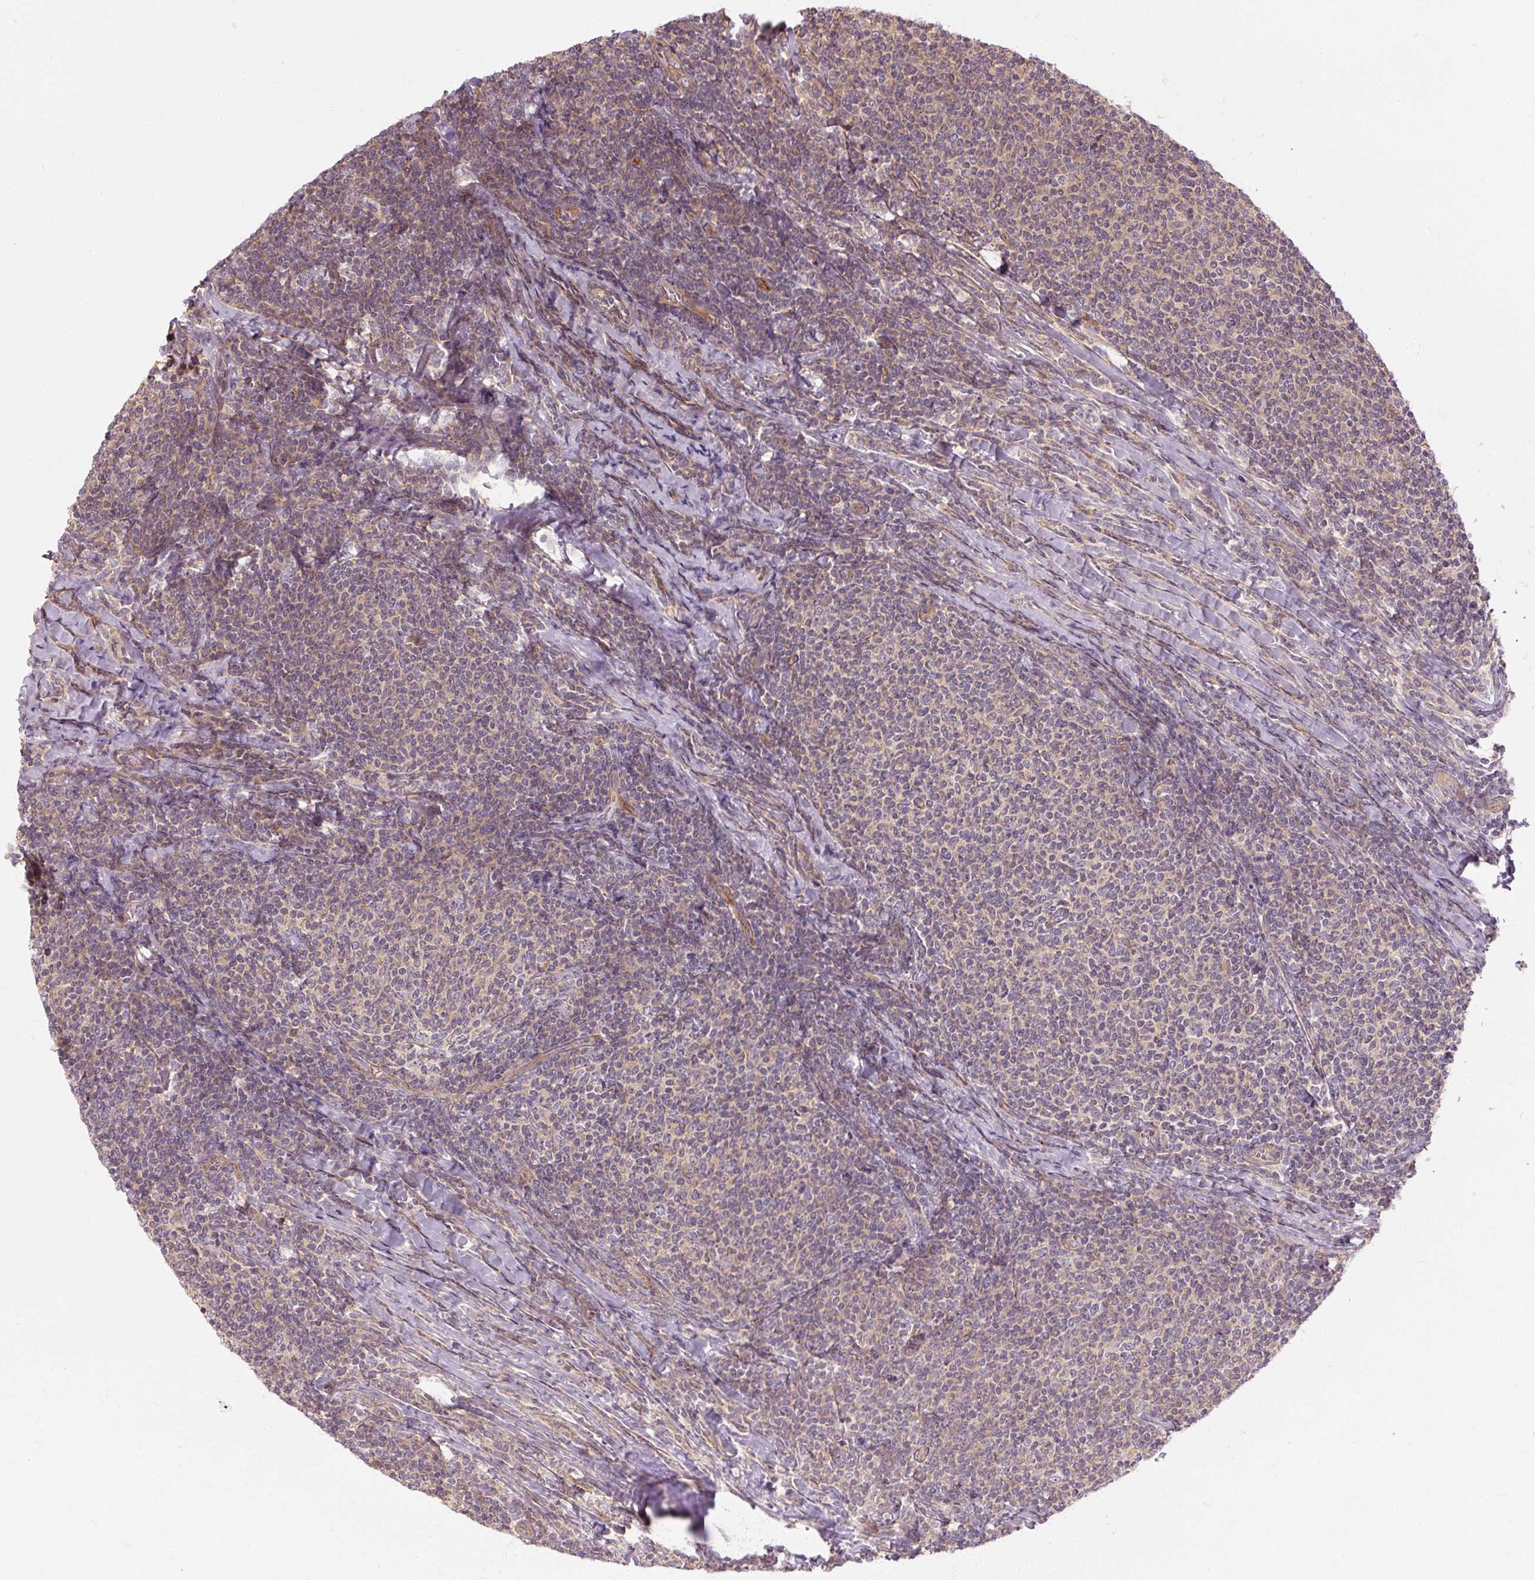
{"staining": {"intensity": "negative", "quantity": "none", "location": "none"}, "tissue": "lymphoma", "cell_type": "Tumor cells", "image_type": "cancer", "snomed": [{"axis": "morphology", "description": "Malignant lymphoma, non-Hodgkin's type, Low grade"}, {"axis": "topography", "description": "Lymph node"}], "caption": "Immunohistochemistry micrograph of neoplastic tissue: human low-grade malignant lymphoma, non-Hodgkin's type stained with DAB reveals no significant protein positivity in tumor cells.", "gene": "RB1CC1", "patient": {"sex": "male", "age": 52}}